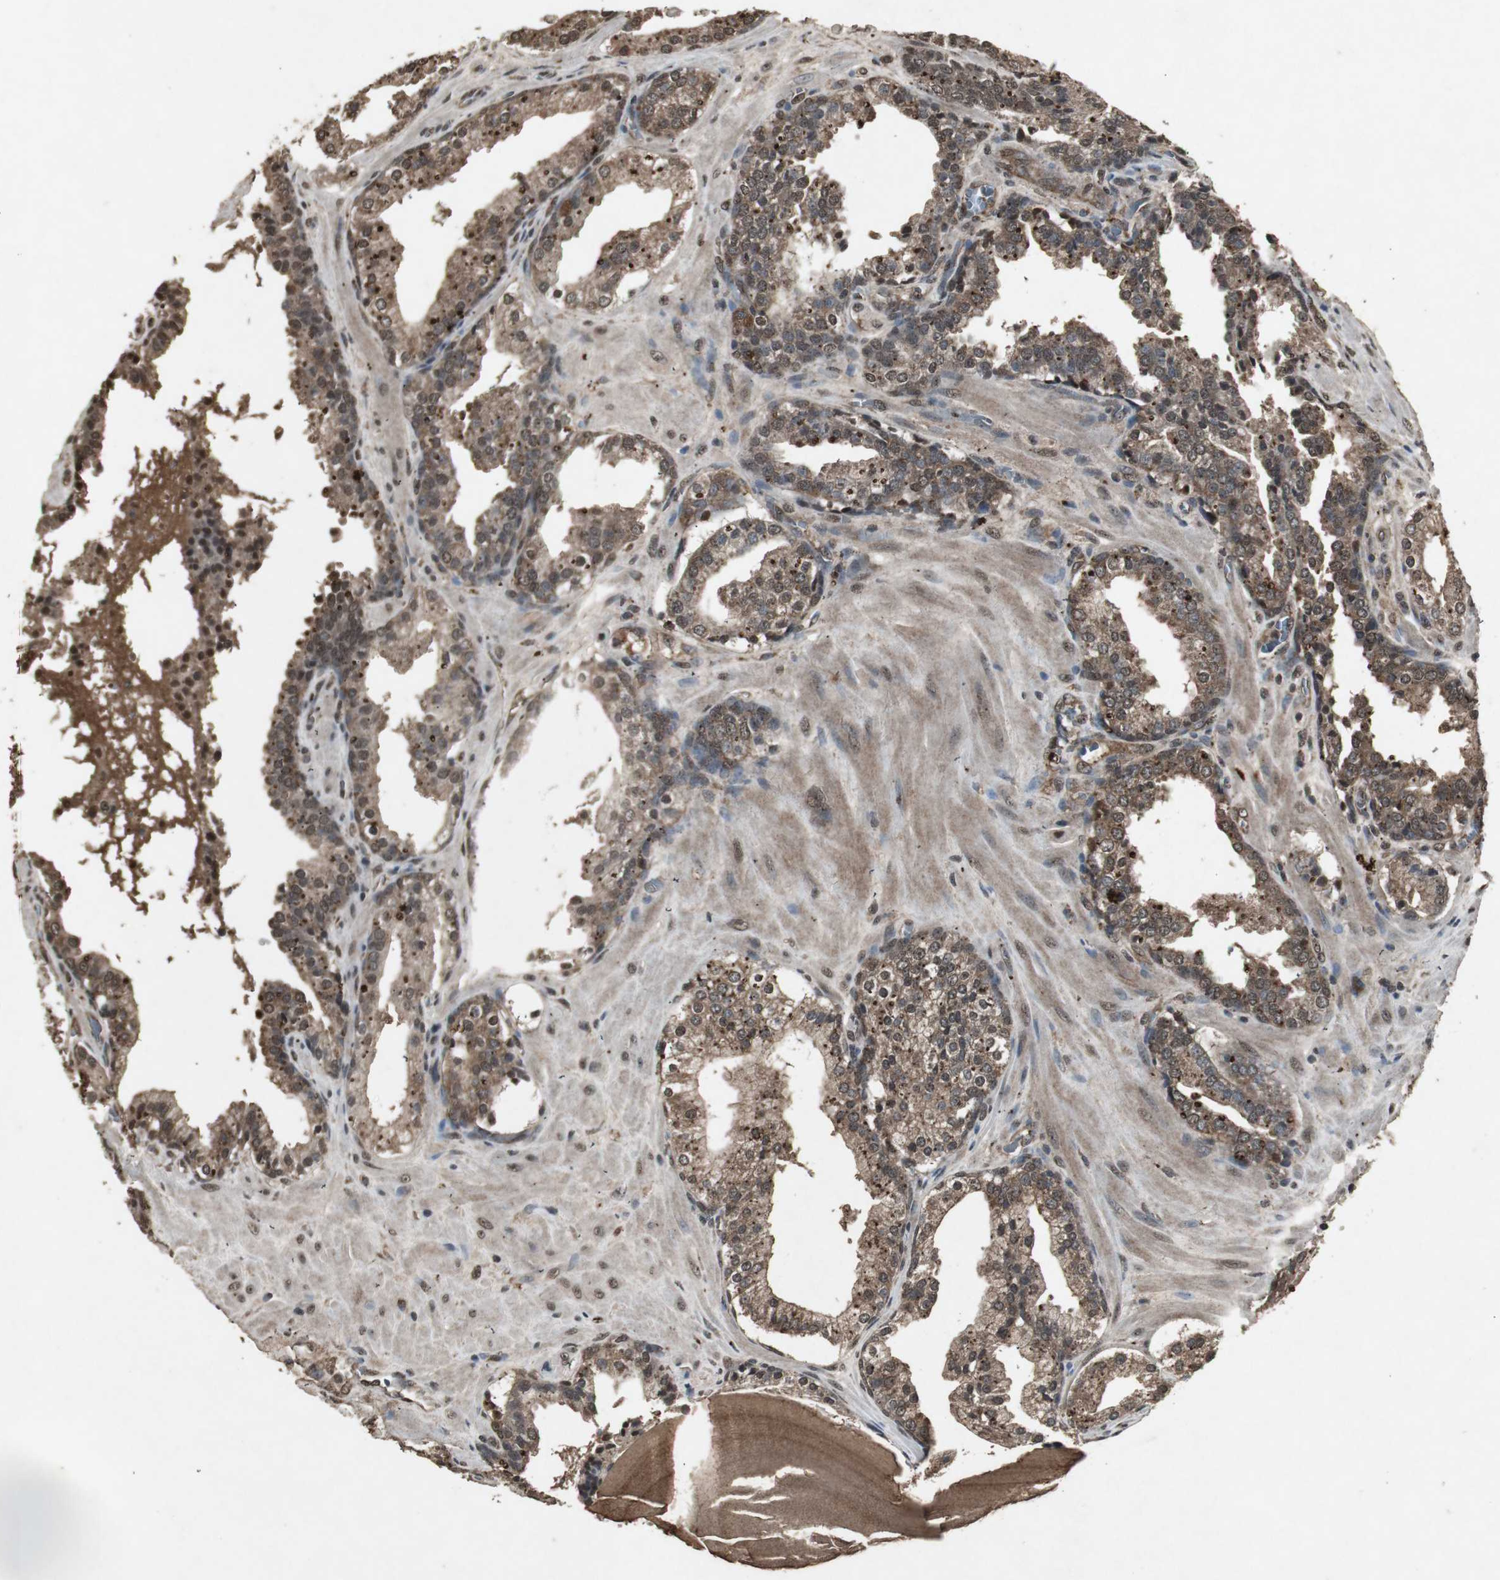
{"staining": {"intensity": "moderate", "quantity": ">75%", "location": "cytoplasmic/membranous,nuclear"}, "tissue": "prostate cancer", "cell_type": "Tumor cells", "image_type": "cancer", "snomed": [{"axis": "morphology", "description": "Adenocarcinoma, High grade"}, {"axis": "topography", "description": "Prostate"}], "caption": "This is an image of IHC staining of prostate adenocarcinoma (high-grade), which shows moderate positivity in the cytoplasmic/membranous and nuclear of tumor cells.", "gene": "EMX1", "patient": {"sex": "male", "age": 68}}